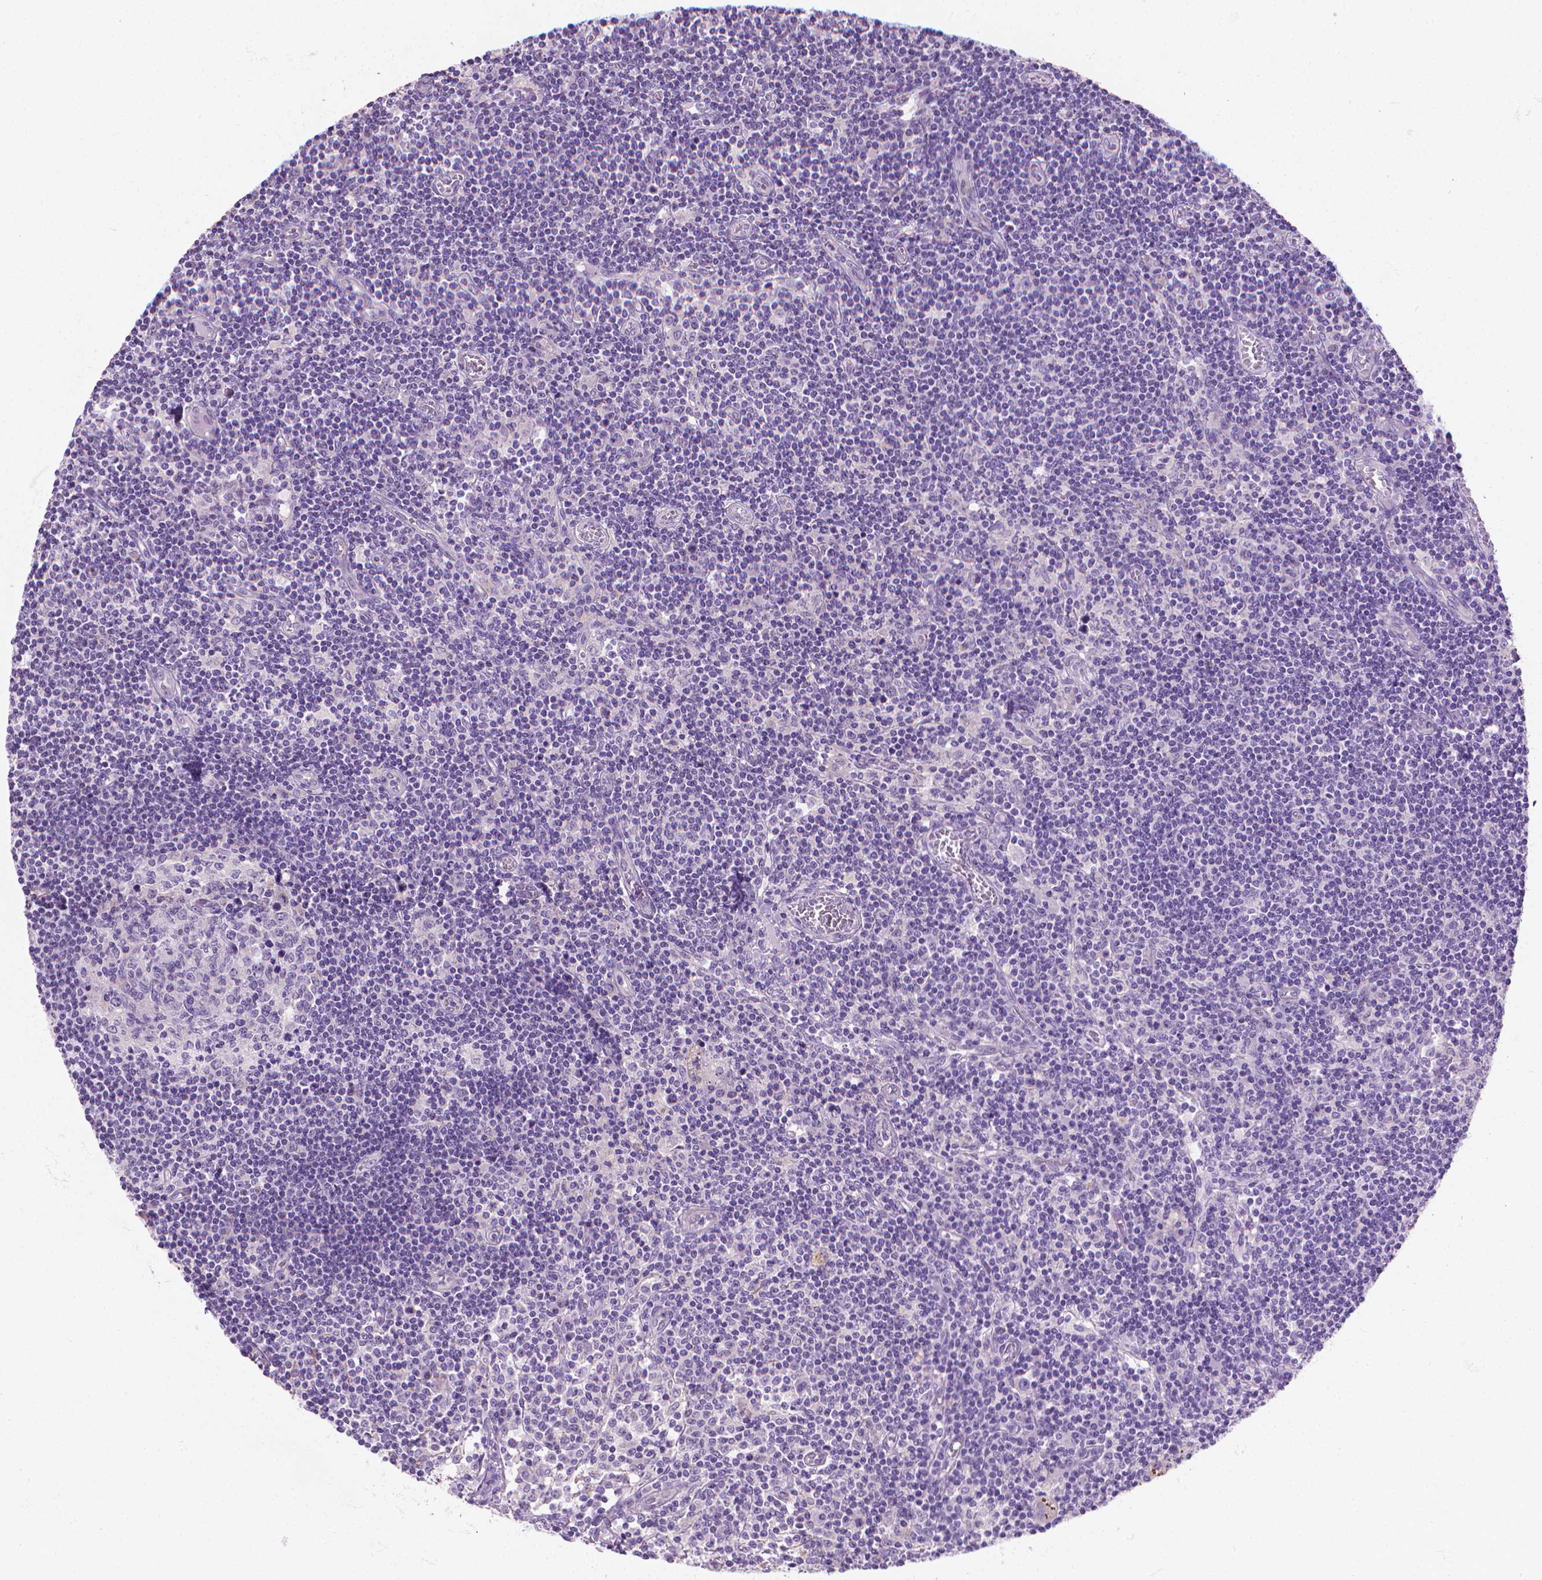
{"staining": {"intensity": "negative", "quantity": "none", "location": "none"}, "tissue": "lymph node", "cell_type": "Germinal center cells", "image_type": "normal", "snomed": [{"axis": "morphology", "description": "Normal tissue, NOS"}, {"axis": "topography", "description": "Lymph node"}], "caption": "High magnification brightfield microscopy of benign lymph node stained with DAB (3,3'-diaminobenzidine) (brown) and counterstained with hematoxylin (blue): germinal center cells show no significant expression. Brightfield microscopy of immunohistochemistry (IHC) stained with DAB (3,3'-diaminobenzidine) (brown) and hematoxylin (blue), captured at high magnification.", "gene": "FASN", "patient": {"sex": "female", "age": 72}}